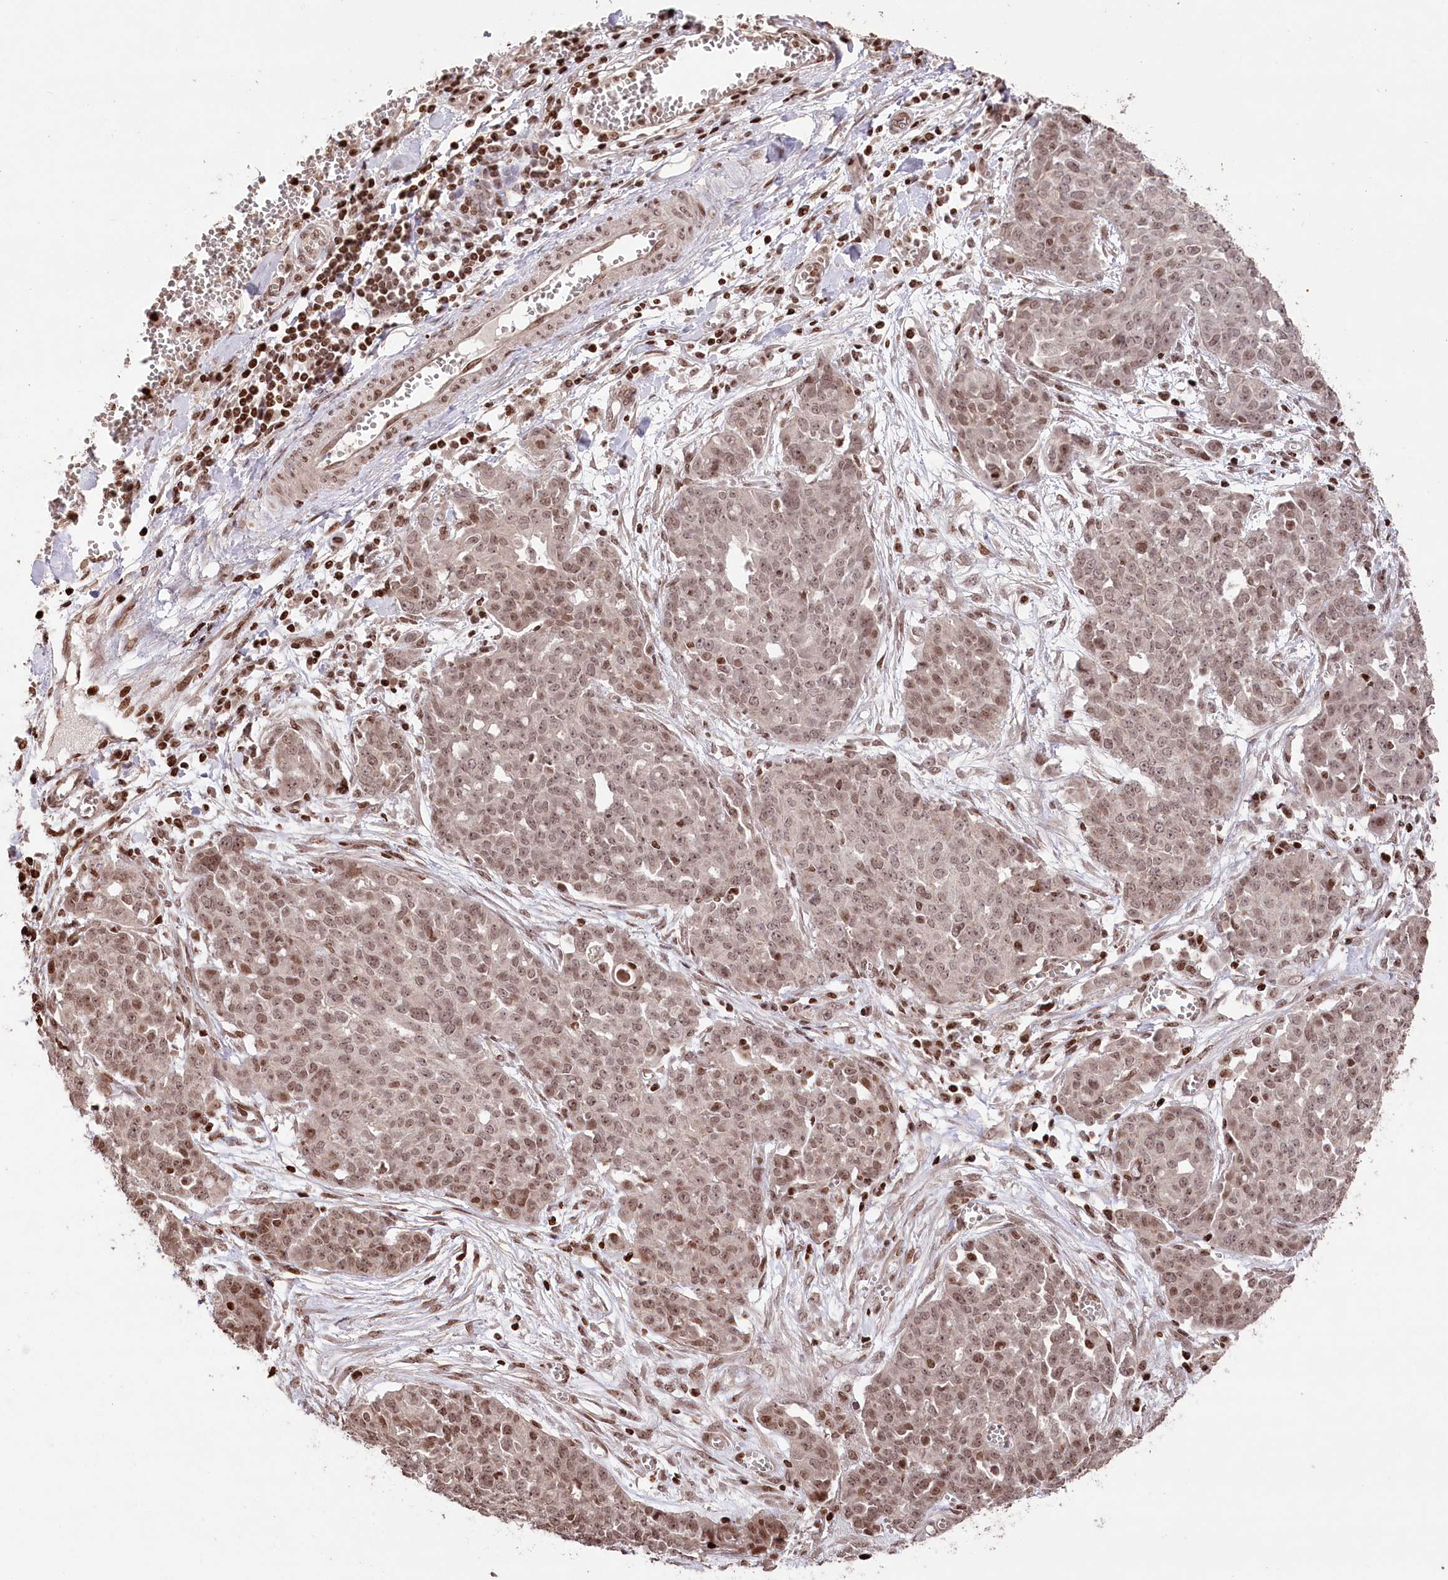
{"staining": {"intensity": "moderate", "quantity": ">75%", "location": "nuclear"}, "tissue": "ovarian cancer", "cell_type": "Tumor cells", "image_type": "cancer", "snomed": [{"axis": "morphology", "description": "Cystadenocarcinoma, serous, NOS"}, {"axis": "topography", "description": "Soft tissue"}, {"axis": "topography", "description": "Ovary"}], "caption": "Ovarian cancer (serous cystadenocarcinoma) tissue exhibits moderate nuclear staining in about >75% of tumor cells", "gene": "CCSER2", "patient": {"sex": "female", "age": 57}}